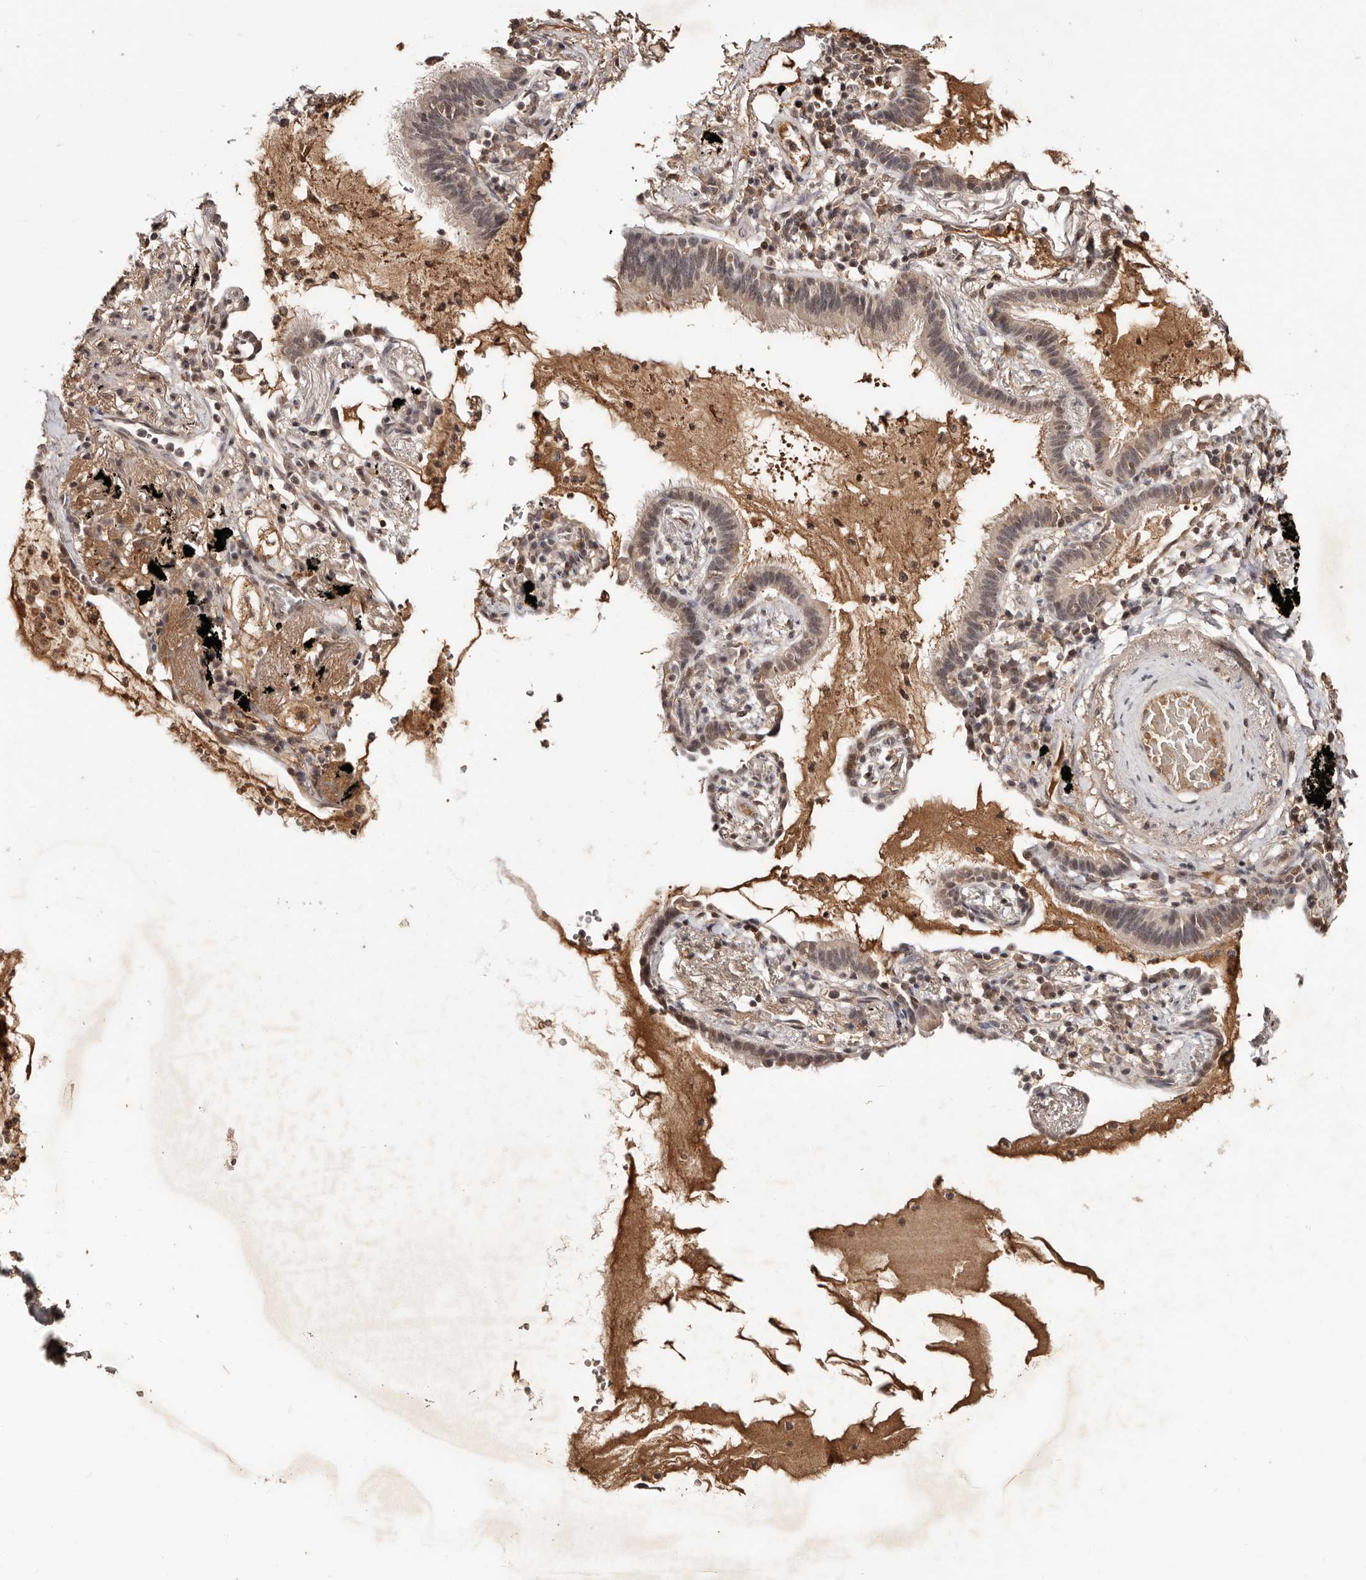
{"staining": {"intensity": "weak", "quantity": ">75%", "location": "cytoplasmic/membranous,nuclear"}, "tissue": "lung cancer", "cell_type": "Tumor cells", "image_type": "cancer", "snomed": [{"axis": "morphology", "description": "Adenocarcinoma, NOS"}, {"axis": "topography", "description": "Lung"}], "caption": "Tumor cells demonstrate low levels of weak cytoplasmic/membranous and nuclear staining in about >75% of cells in lung cancer.", "gene": "BICRAL", "patient": {"sex": "female", "age": 70}}